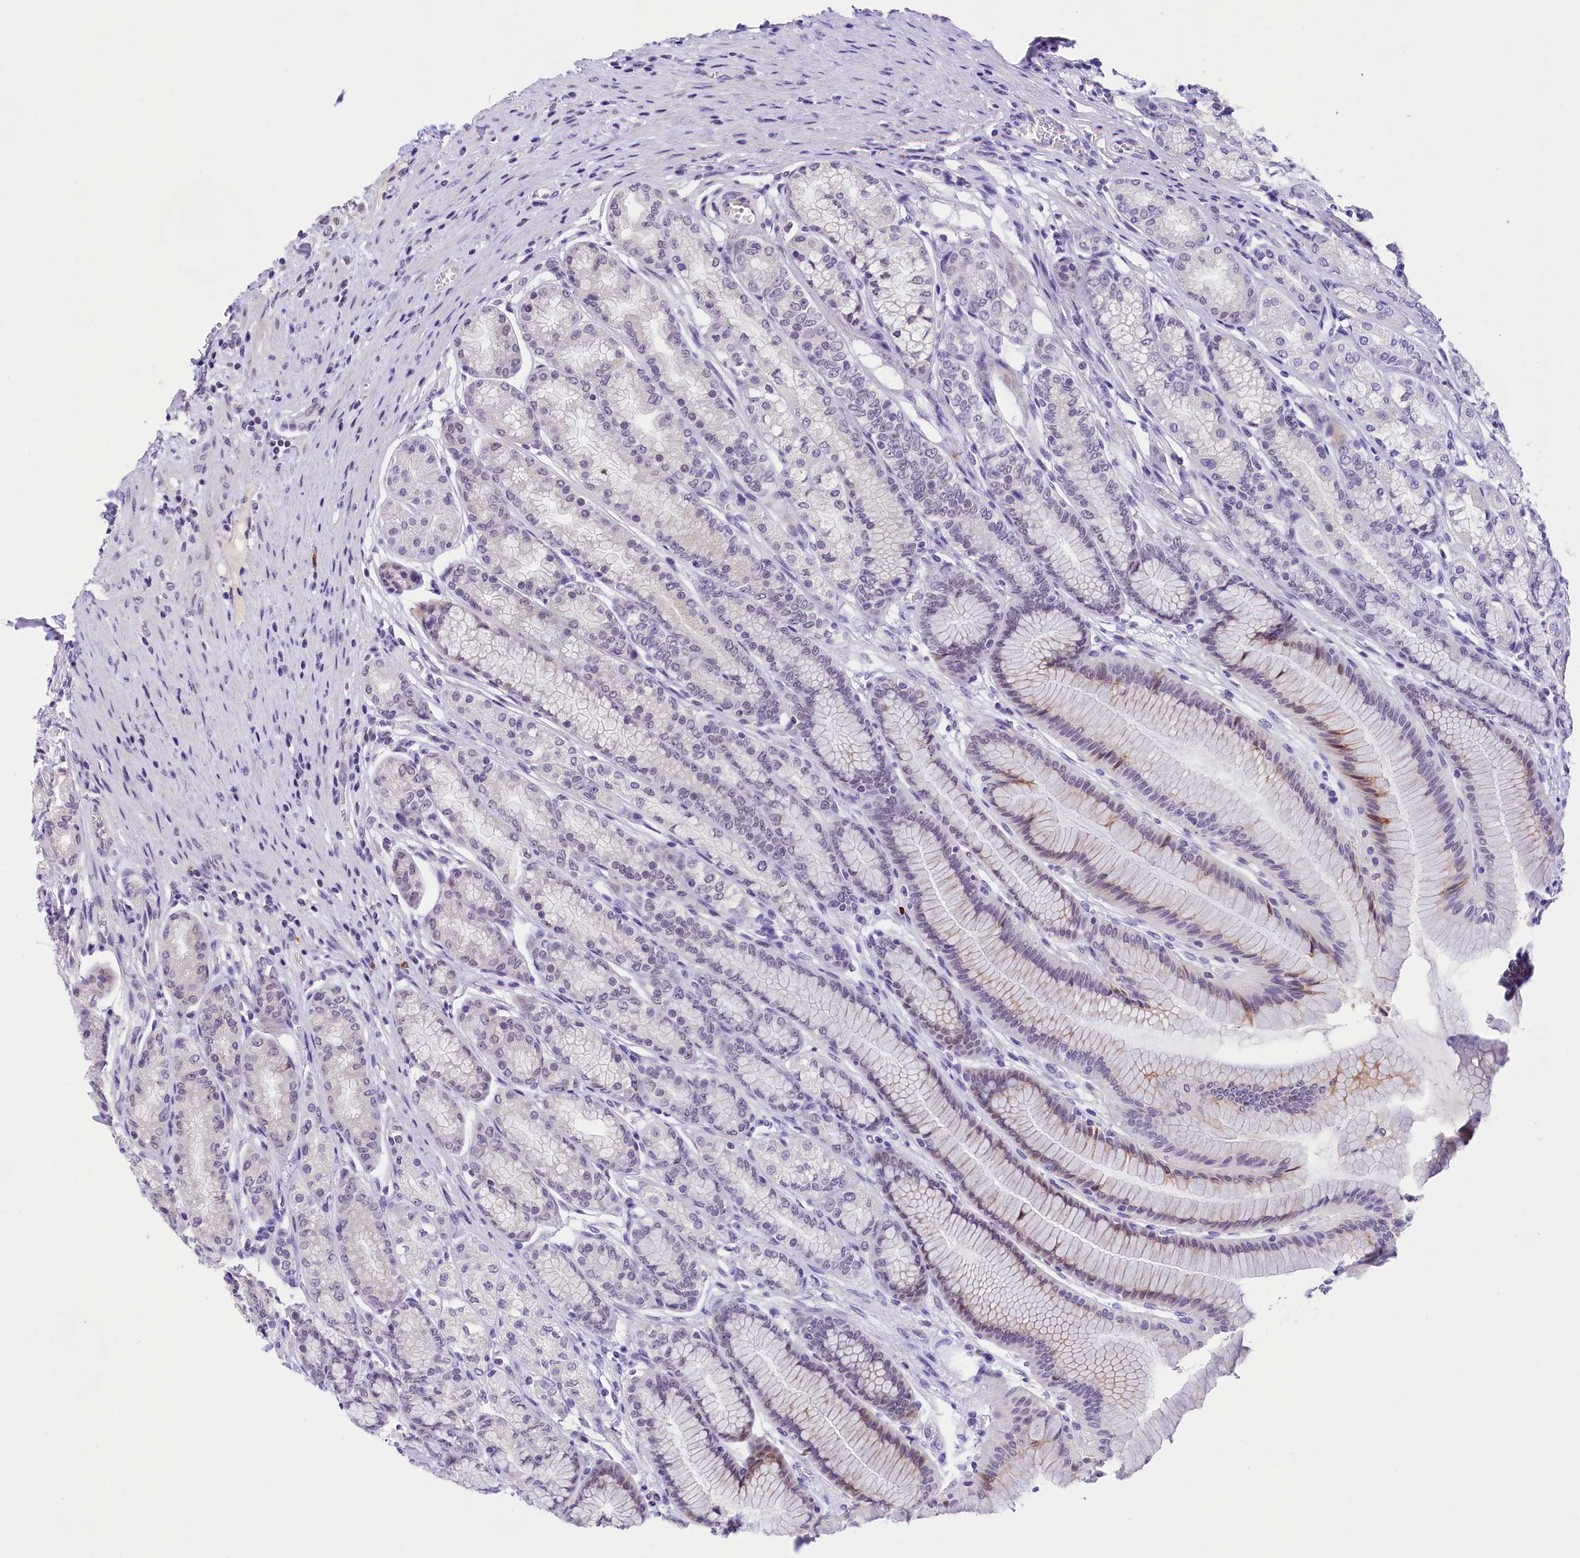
{"staining": {"intensity": "moderate", "quantity": "<25%", "location": "cytoplasmic/membranous,nuclear"}, "tissue": "stomach", "cell_type": "Glandular cells", "image_type": "normal", "snomed": [{"axis": "morphology", "description": "Normal tissue, NOS"}, {"axis": "morphology", "description": "Adenocarcinoma, NOS"}, {"axis": "morphology", "description": "Adenocarcinoma, High grade"}, {"axis": "topography", "description": "Stomach, upper"}, {"axis": "topography", "description": "Stomach"}], "caption": "DAB immunohistochemical staining of benign stomach displays moderate cytoplasmic/membranous,nuclear protein expression in about <25% of glandular cells. Using DAB (brown) and hematoxylin (blue) stains, captured at high magnification using brightfield microscopy.", "gene": "FBXO45", "patient": {"sex": "female", "age": 65}}